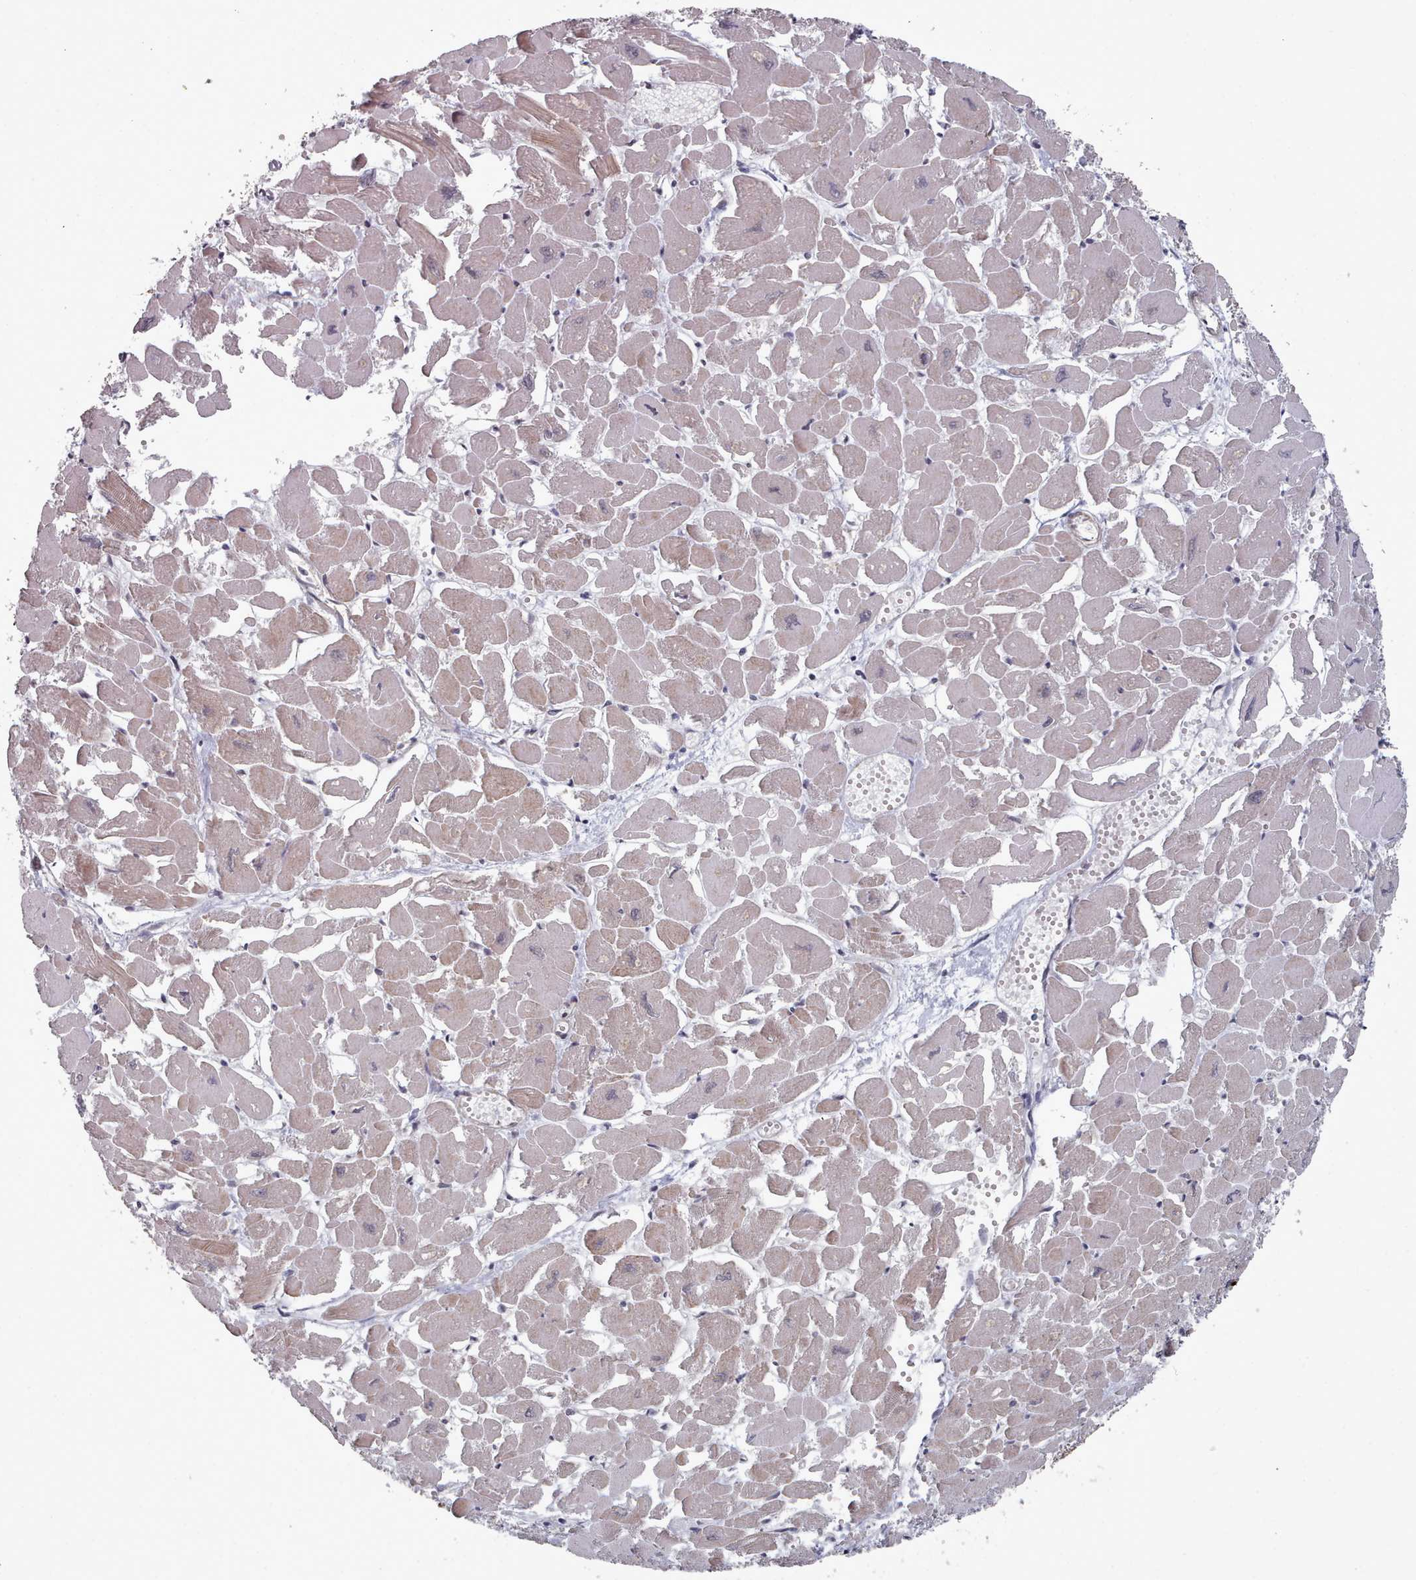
{"staining": {"intensity": "weak", "quantity": "25%-75%", "location": "cytoplasmic/membranous"}, "tissue": "heart muscle", "cell_type": "Cardiomyocytes", "image_type": "normal", "snomed": [{"axis": "morphology", "description": "Normal tissue, NOS"}, {"axis": "topography", "description": "Heart"}], "caption": "Immunohistochemical staining of benign heart muscle demonstrates weak cytoplasmic/membranous protein staining in about 25%-75% of cardiomyocytes. (Stains: DAB in brown, nuclei in blue, Microscopy: brightfield microscopy at high magnification).", "gene": "HYAL3", "patient": {"sex": "male", "age": 54}}